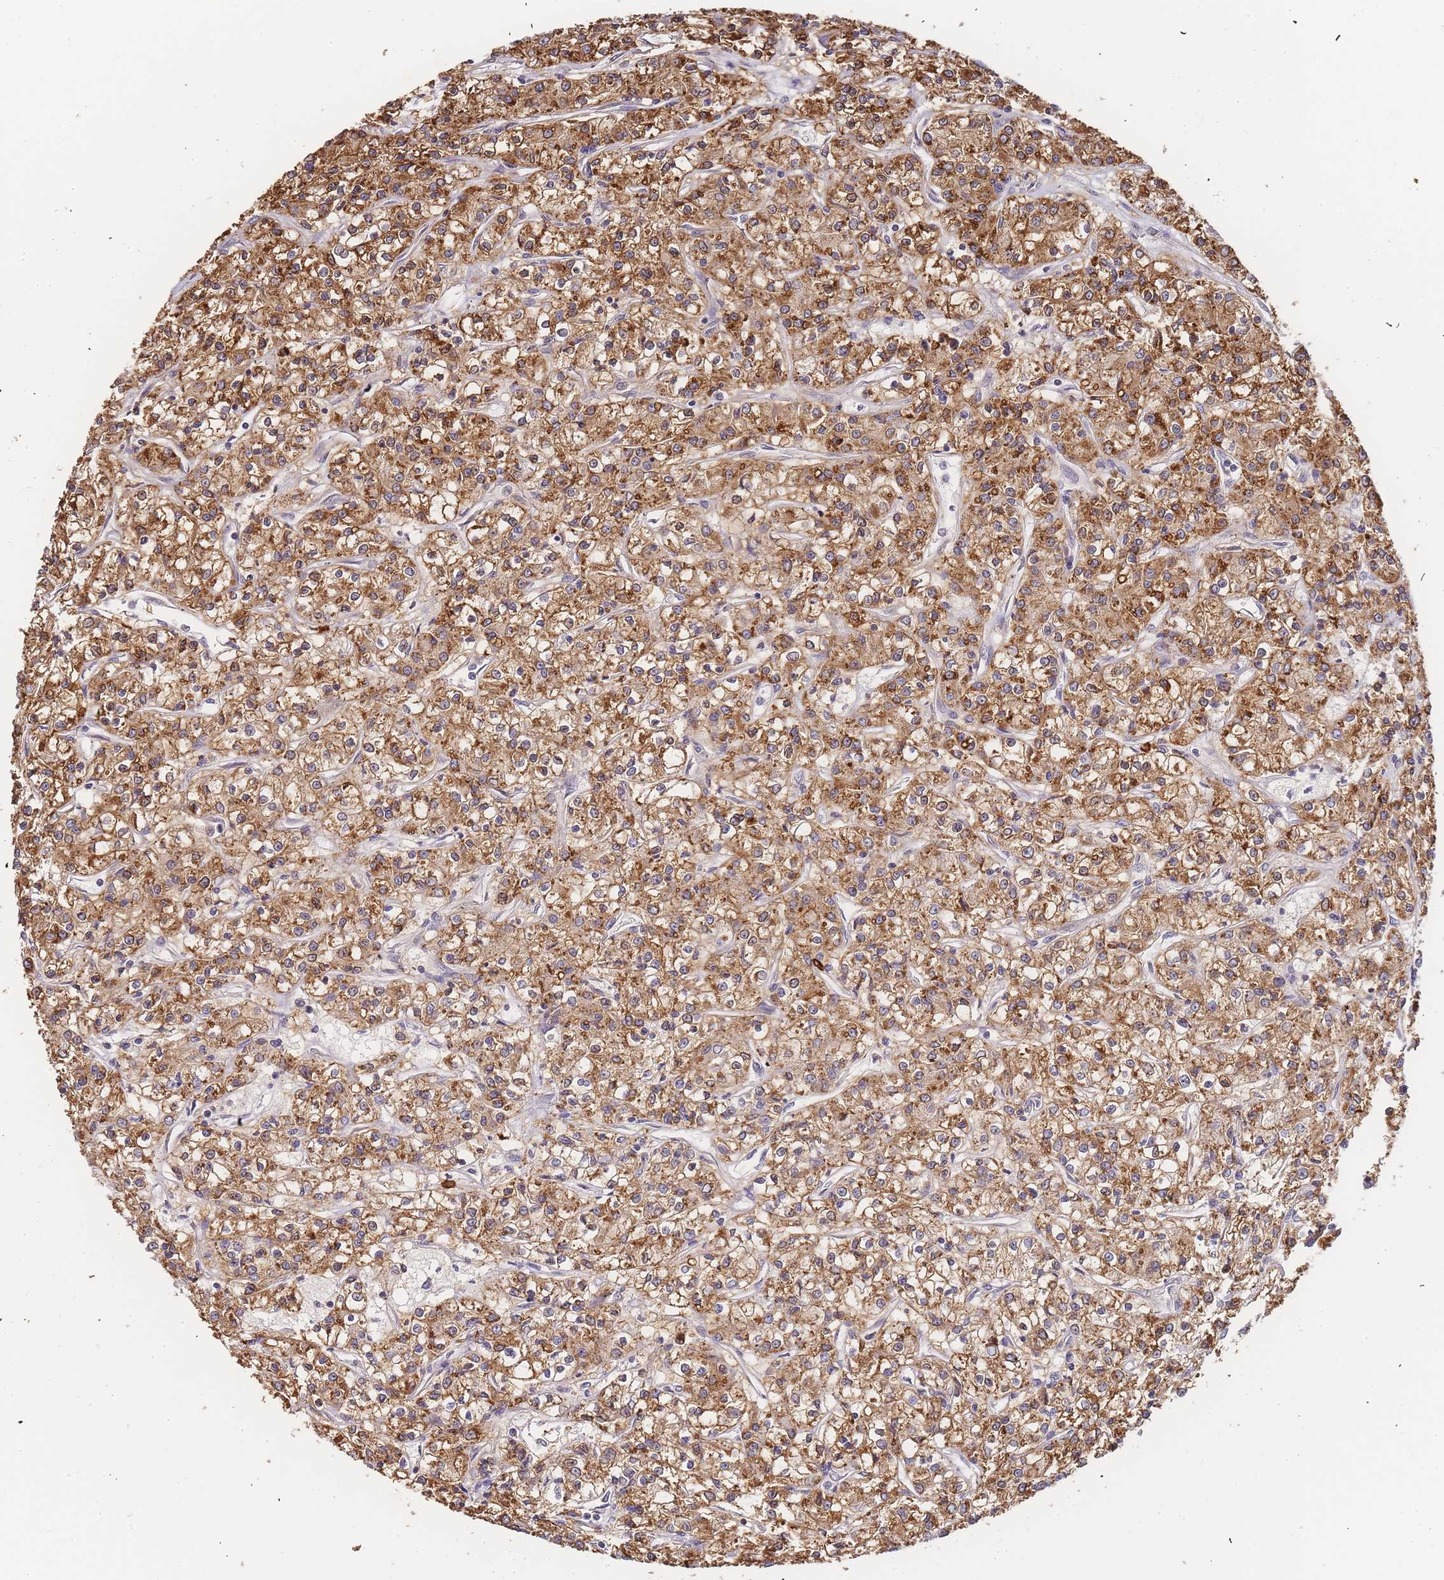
{"staining": {"intensity": "moderate", "quantity": ">75%", "location": "cytoplasmic/membranous"}, "tissue": "renal cancer", "cell_type": "Tumor cells", "image_type": "cancer", "snomed": [{"axis": "morphology", "description": "Adenocarcinoma, NOS"}, {"axis": "topography", "description": "Kidney"}], "caption": "High-power microscopy captured an immunohistochemistry (IHC) photomicrograph of renal cancer (adenocarcinoma), revealing moderate cytoplasmic/membranous positivity in about >75% of tumor cells.", "gene": "ADCY9", "patient": {"sex": "female", "age": 59}}